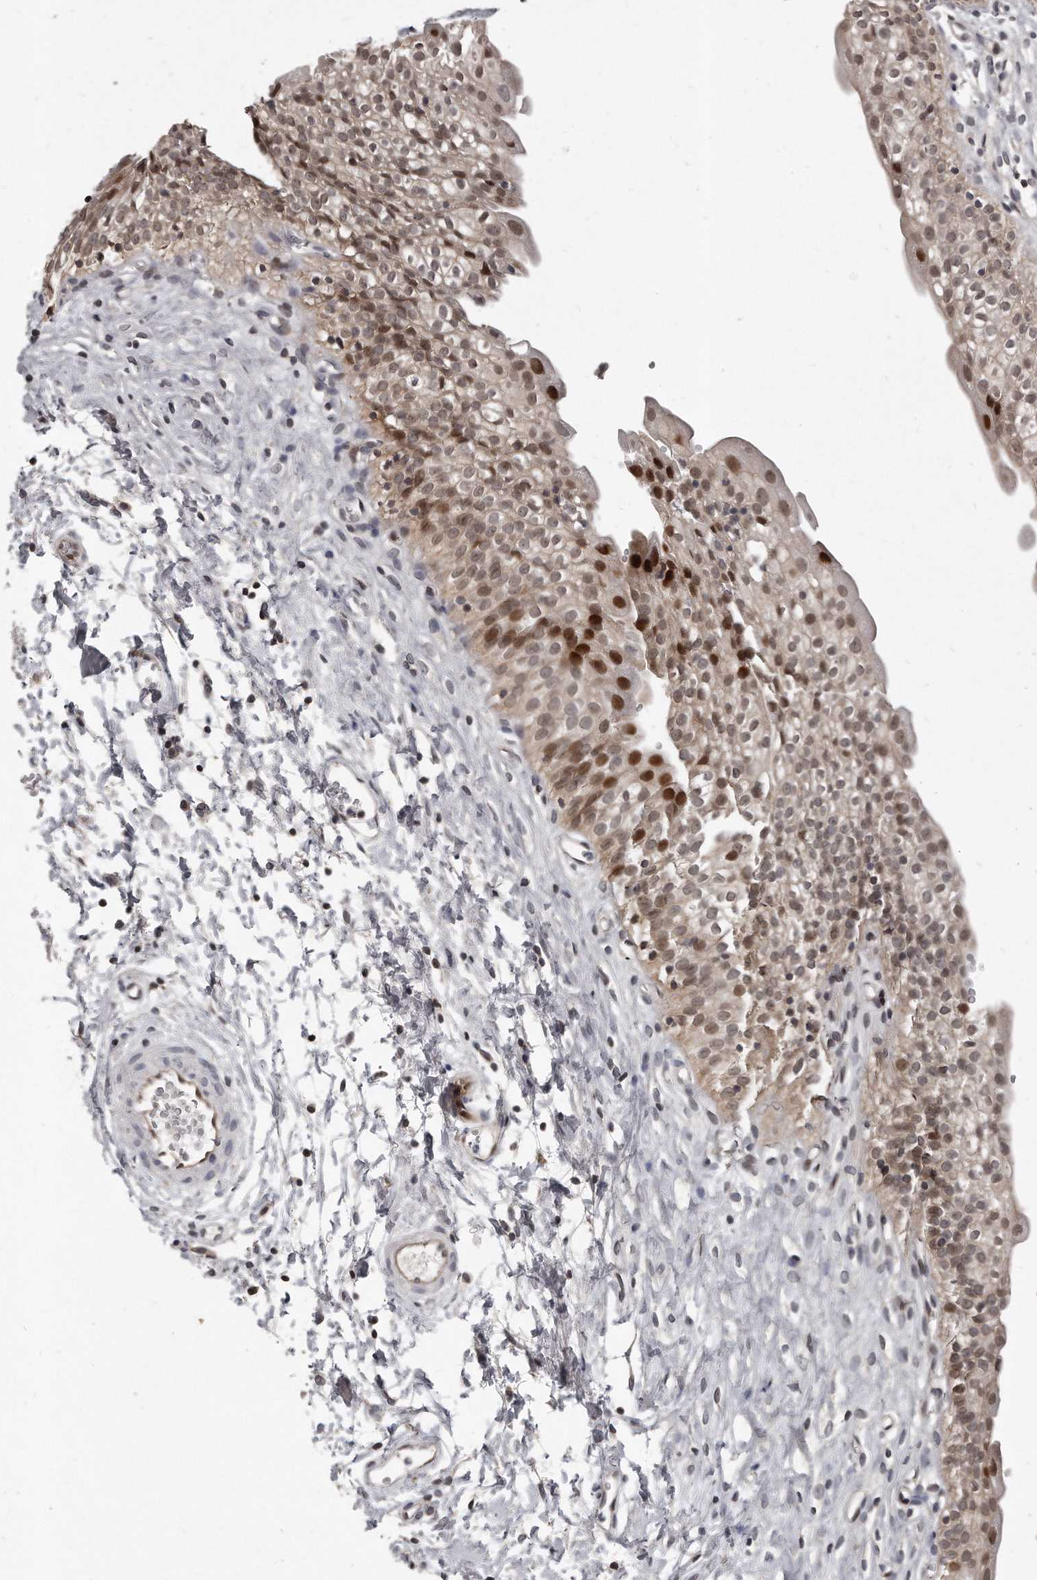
{"staining": {"intensity": "strong", "quantity": "<25%", "location": "nuclear"}, "tissue": "urinary bladder", "cell_type": "Urothelial cells", "image_type": "normal", "snomed": [{"axis": "morphology", "description": "Normal tissue, NOS"}, {"axis": "topography", "description": "Urinary bladder"}], "caption": "A photomicrograph of urinary bladder stained for a protein reveals strong nuclear brown staining in urothelial cells.", "gene": "GCH1", "patient": {"sex": "male", "age": 51}}